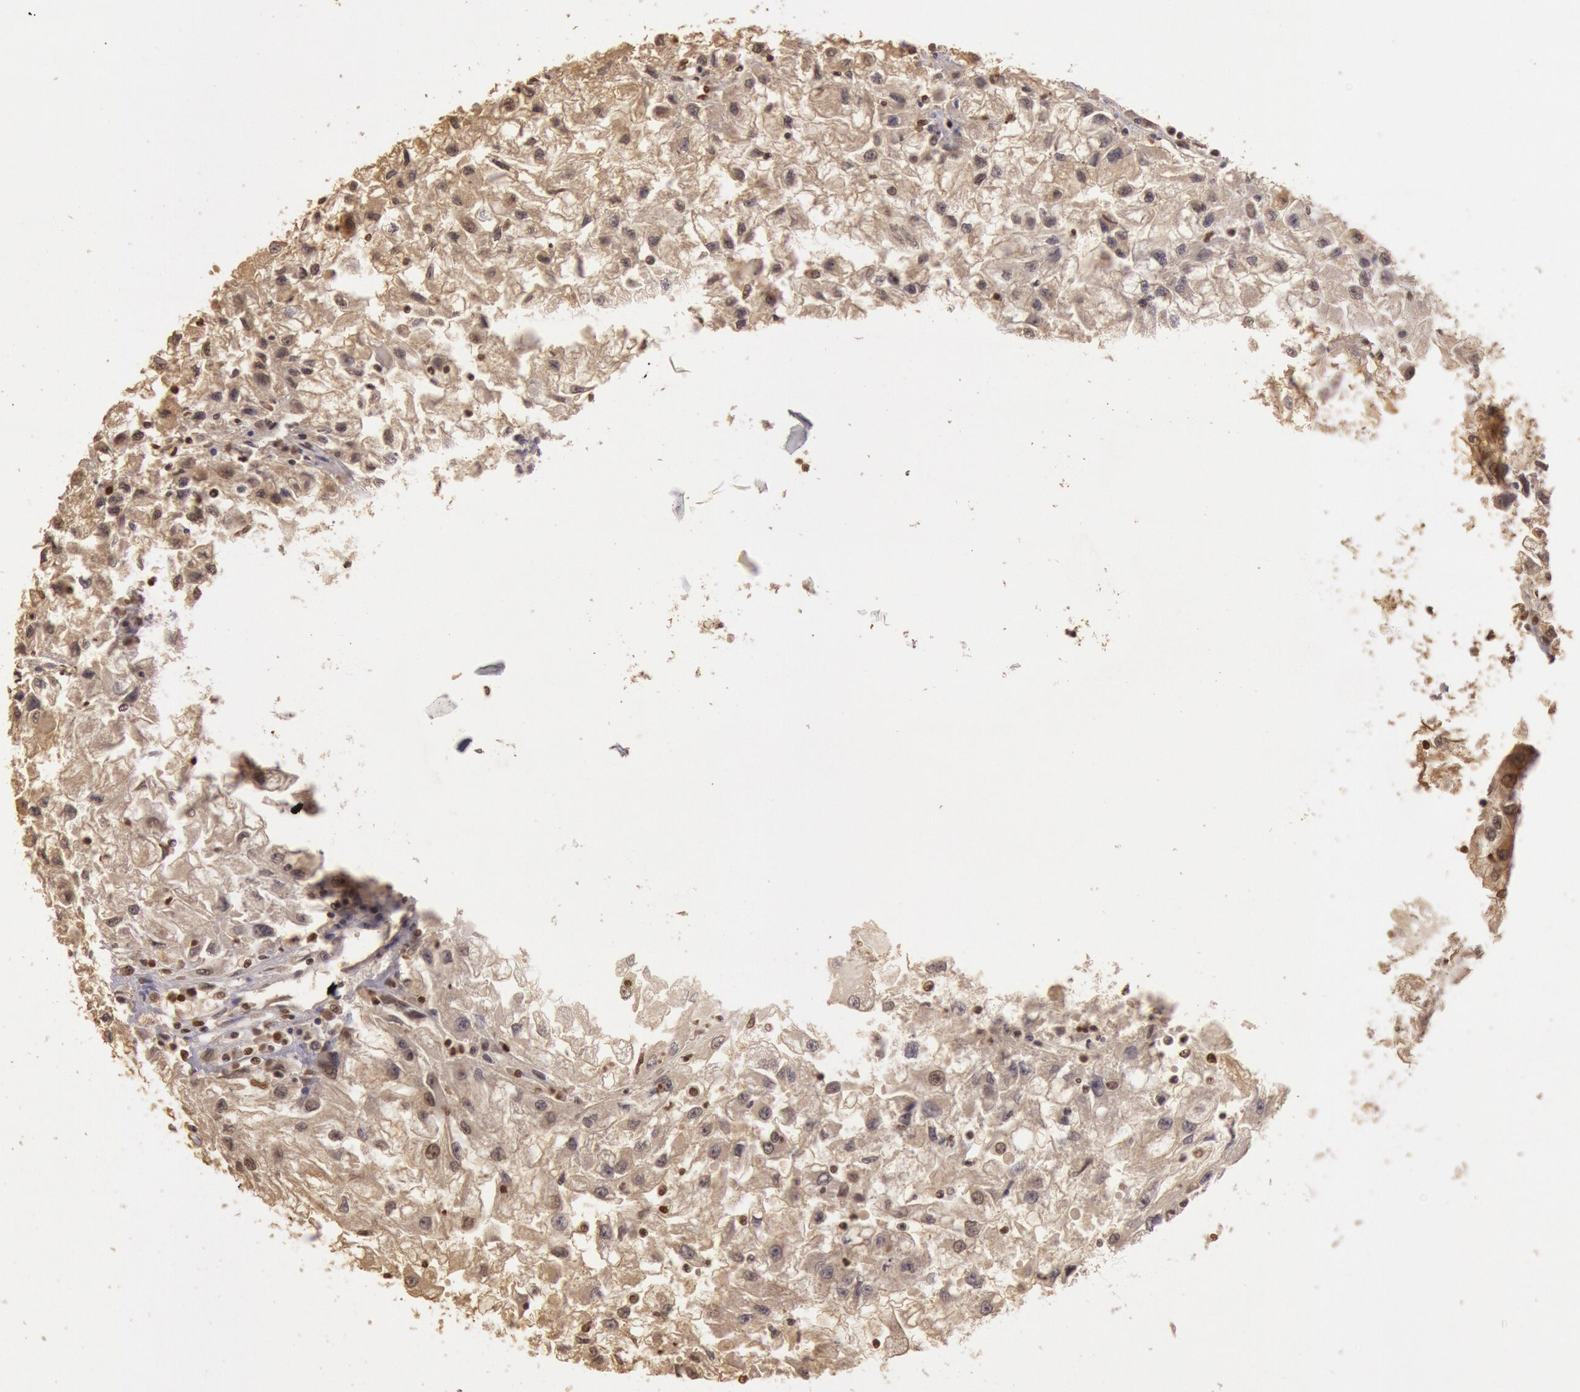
{"staining": {"intensity": "weak", "quantity": ">75%", "location": "cytoplasmic/membranous,nuclear"}, "tissue": "renal cancer", "cell_type": "Tumor cells", "image_type": "cancer", "snomed": [{"axis": "morphology", "description": "Adenocarcinoma, NOS"}, {"axis": "topography", "description": "Kidney"}], "caption": "This photomicrograph demonstrates immunohistochemistry staining of adenocarcinoma (renal), with low weak cytoplasmic/membranous and nuclear expression in approximately >75% of tumor cells.", "gene": "SOD1", "patient": {"sex": "male", "age": 59}}